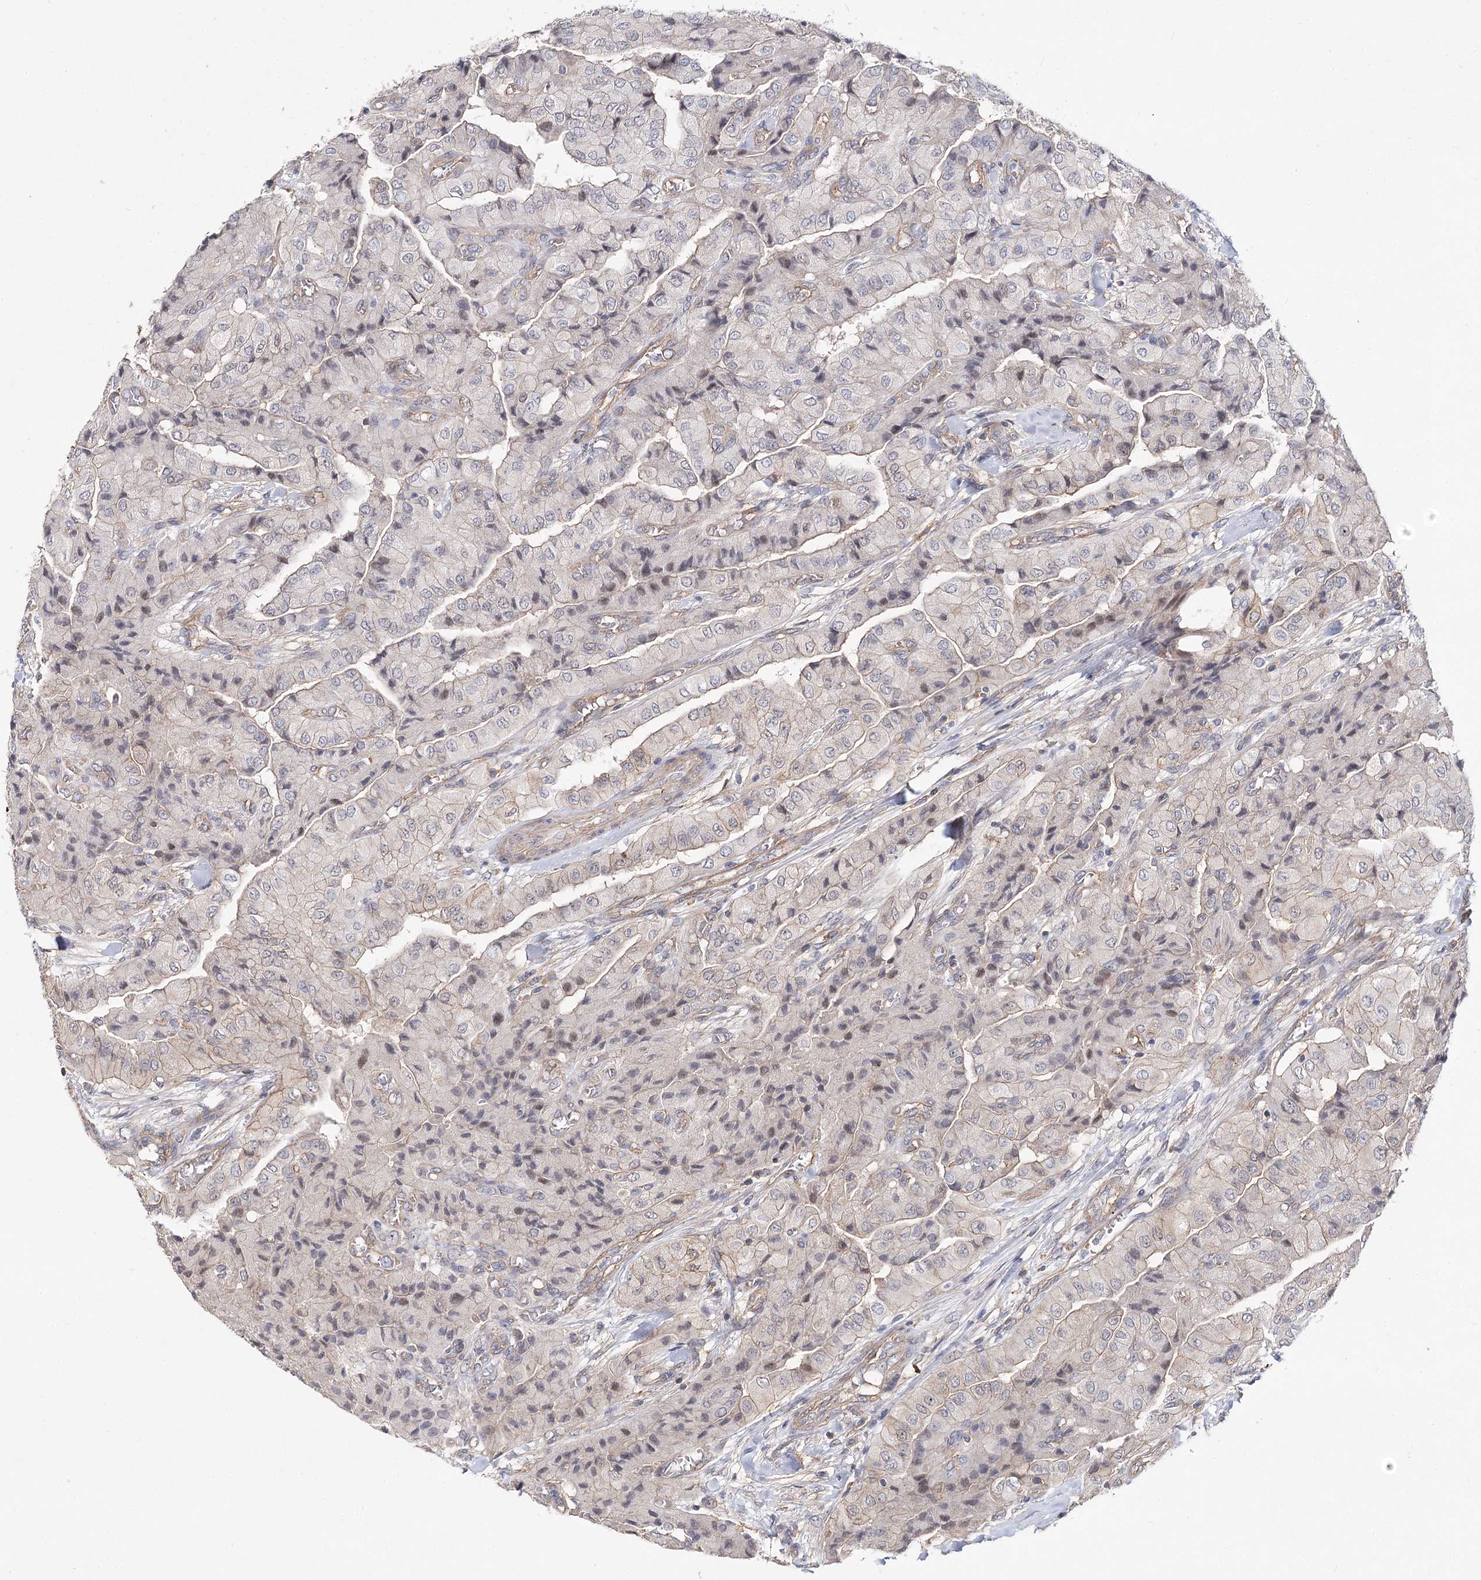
{"staining": {"intensity": "weak", "quantity": "25%-75%", "location": "nuclear"}, "tissue": "thyroid cancer", "cell_type": "Tumor cells", "image_type": "cancer", "snomed": [{"axis": "morphology", "description": "Papillary adenocarcinoma, NOS"}, {"axis": "topography", "description": "Thyroid gland"}], "caption": "A low amount of weak nuclear positivity is appreciated in about 25%-75% of tumor cells in thyroid cancer tissue.", "gene": "TMEM218", "patient": {"sex": "female", "age": 59}}